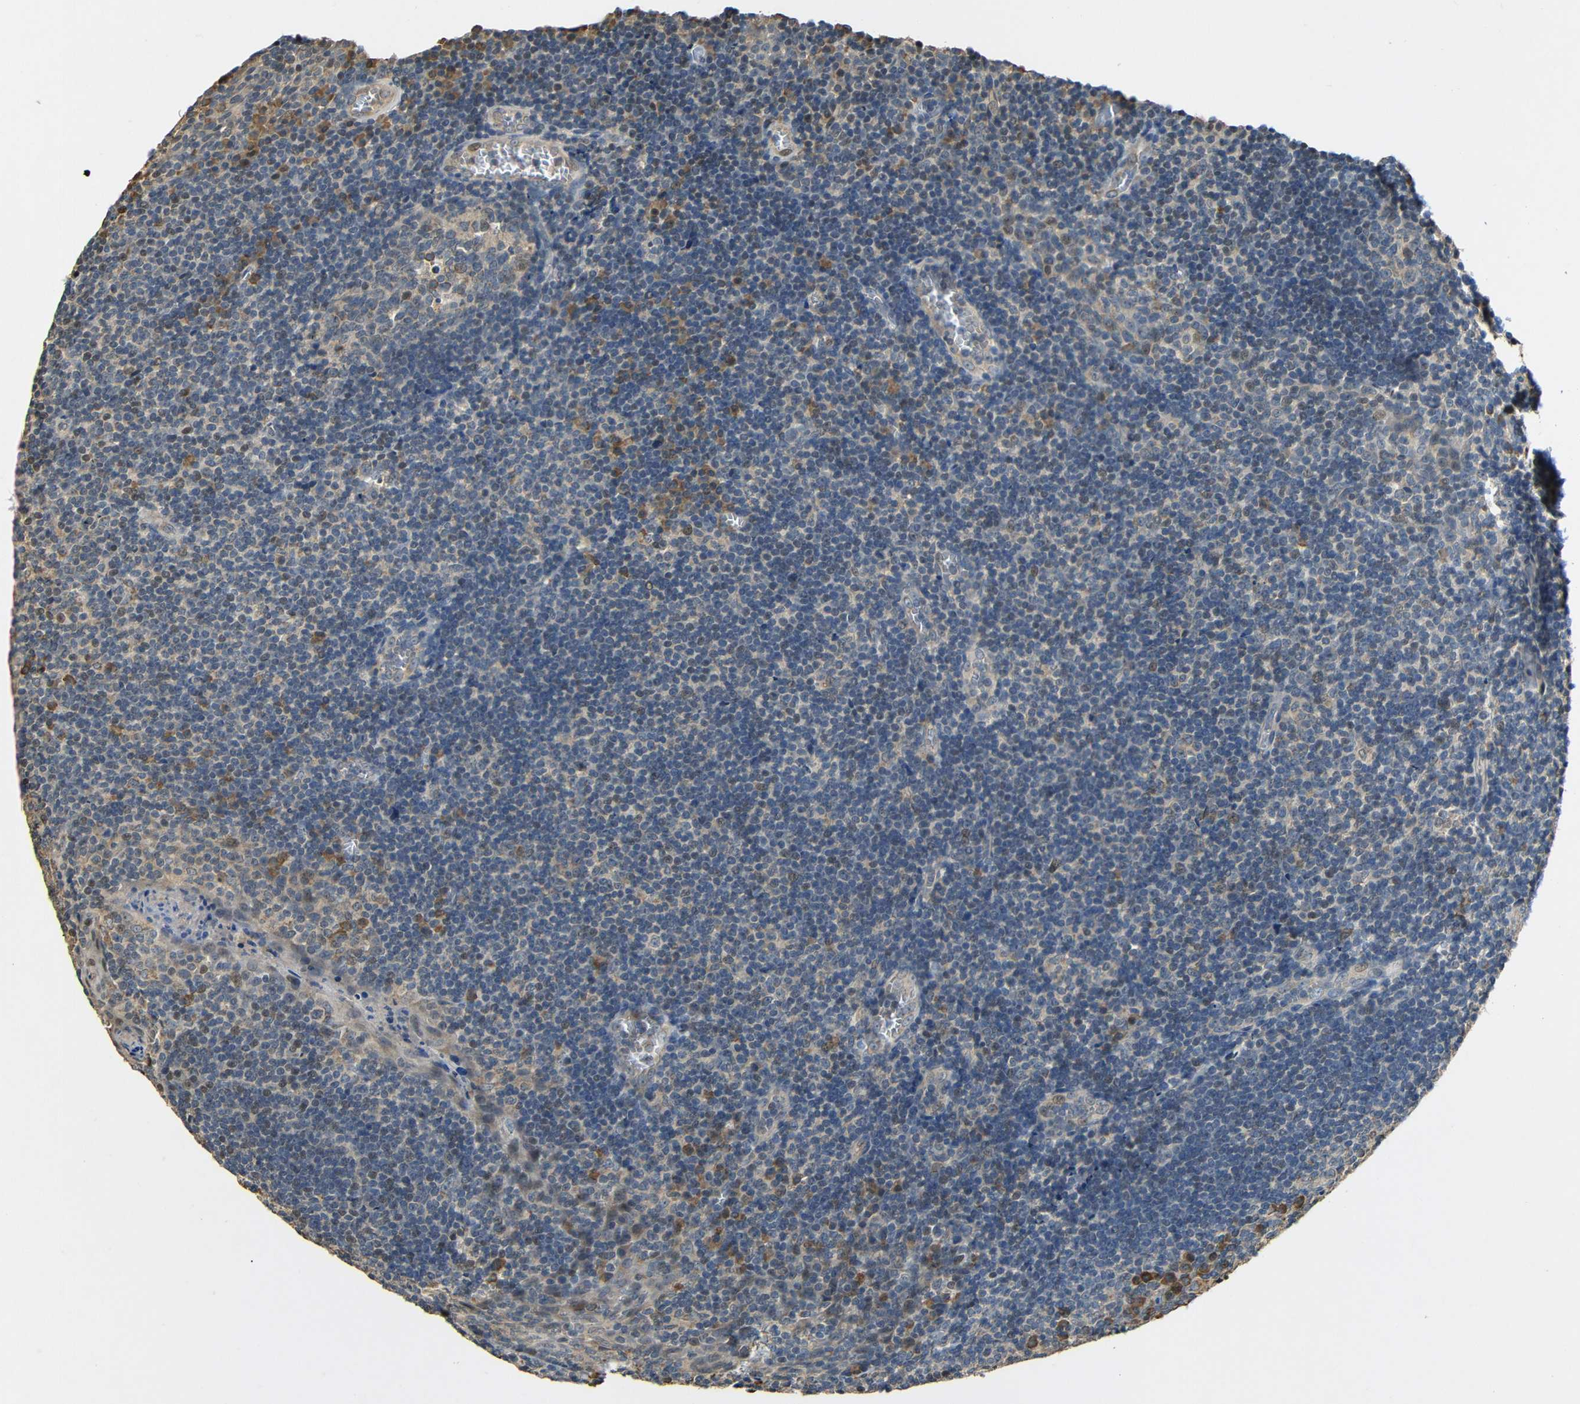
{"staining": {"intensity": "moderate", "quantity": "<25%", "location": "cytoplasmic/membranous"}, "tissue": "tonsil", "cell_type": "Germinal center cells", "image_type": "normal", "snomed": [{"axis": "morphology", "description": "Normal tissue, NOS"}, {"axis": "topography", "description": "Tonsil"}], "caption": "Protein expression analysis of normal tonsil shows moderate cytoplasmic/membranous staining in about <25% of germinal center cells. The staining was performed using DAB (3,3'-diaminobenzidine), with brown indicating positive protein expression. Nuclei are stained blue with hematoxylin.", "gene": "KAZALD1", "patient": {"sex": "male", "age": 37}}